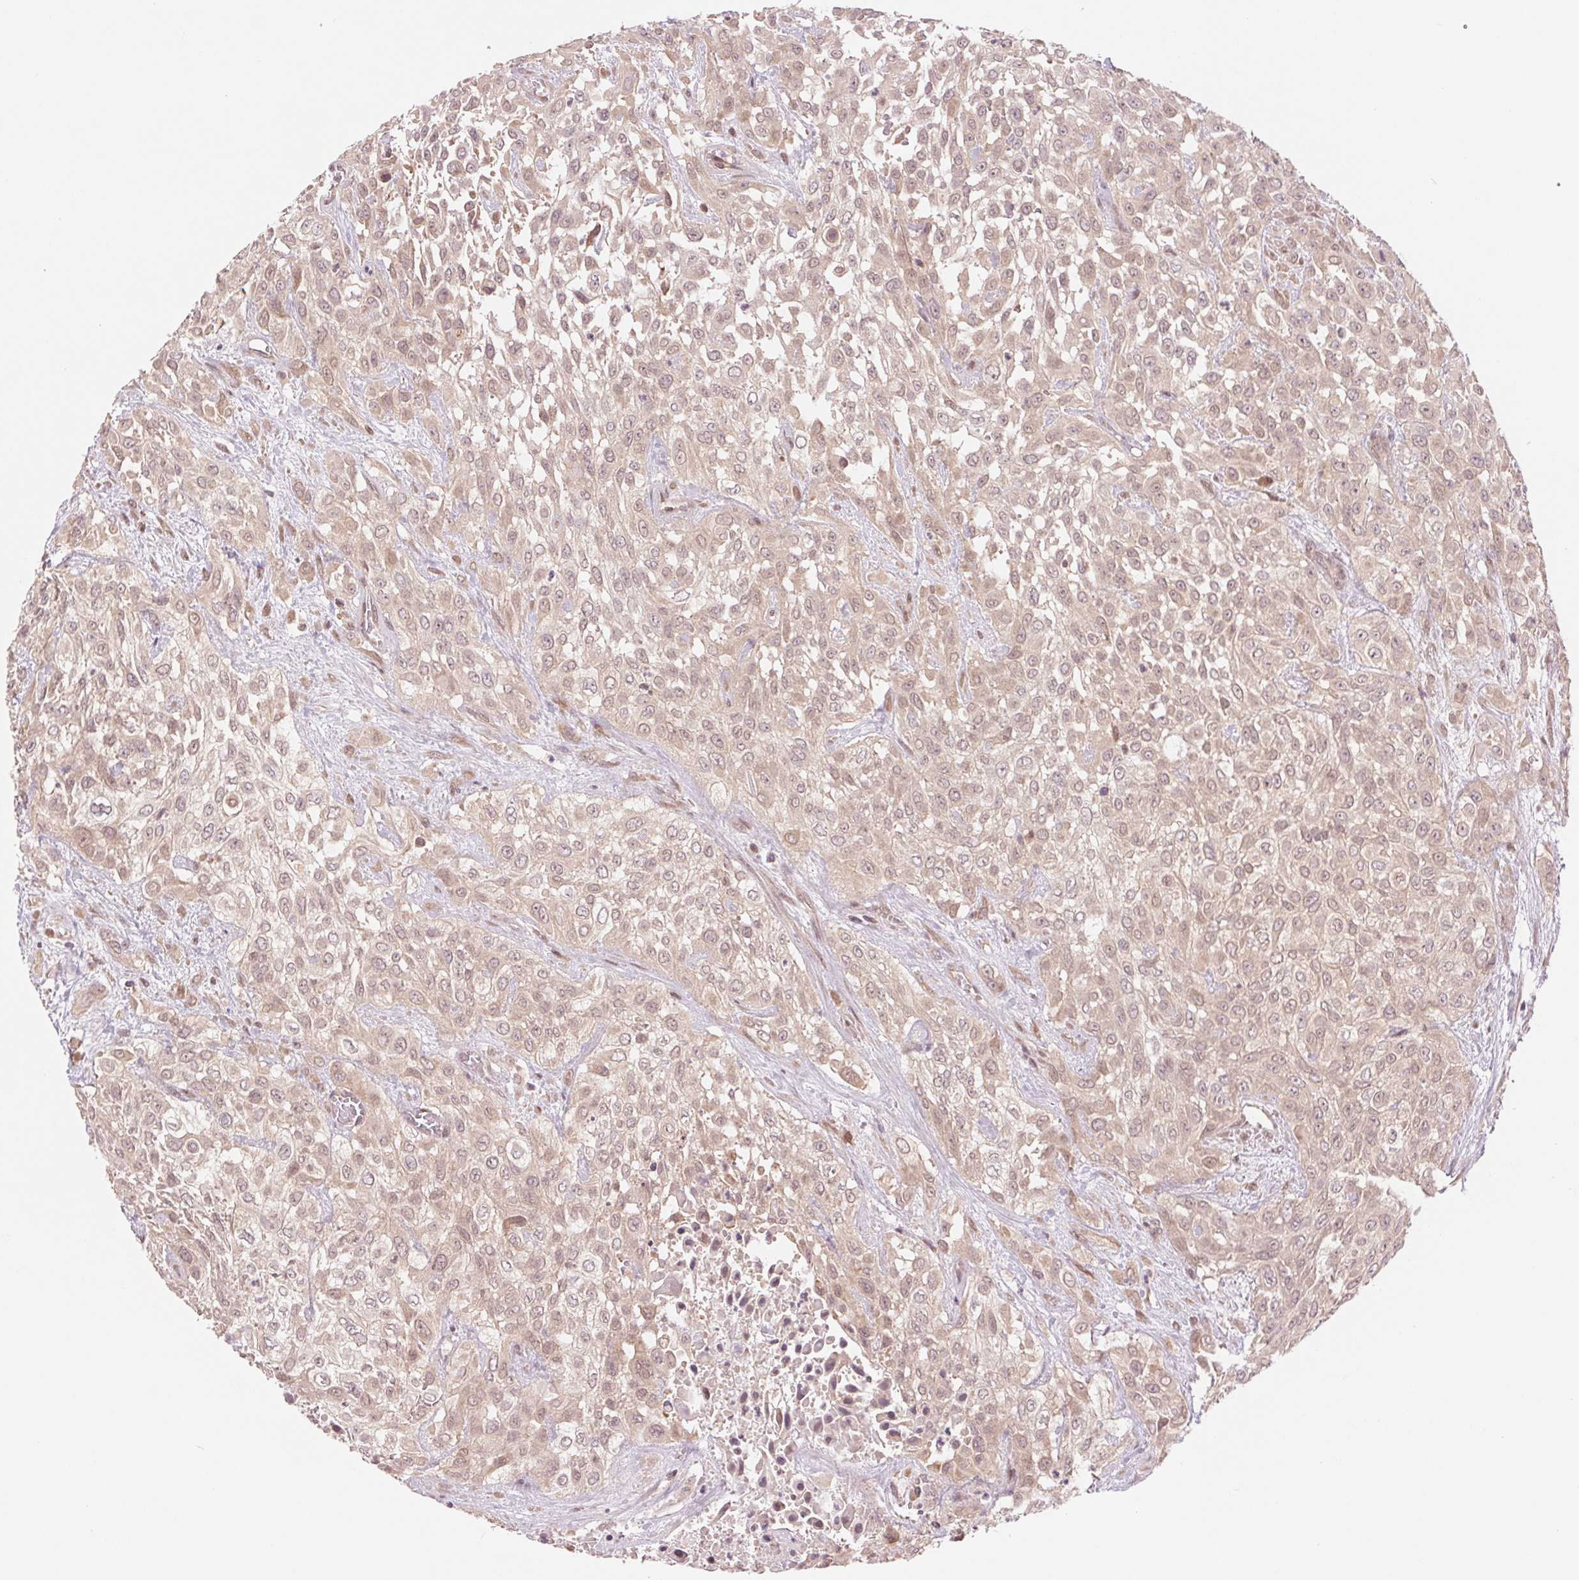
{"staining": {"intensity": "weak", "quantity": ">75%", "location": "cytoplasmic/membranous,nuclear"}, "tissue": "urothelial cancer", "cell_type": "Tumor cells", "image_type": "cancer", "snomed": [{"axis": "morphology", "description": "Urothelial carcinoma, High grade"}, {"axis": "topography", "description": "Urinary bladder"}], "caption": "The photomicrograph exhibits a brown stain indicating the presence of a protein in the cytoplasmic/membranous and nuclear of tumor cells in urothelial cancer. The staining was performed using DAB (3,3'-diaminobenzidine), with brown indicating positive protein expression. Nuclei are stained blue with hematoxylin.", "gene": "ERI3", "patient": {"sex": "male", "age": 57}}